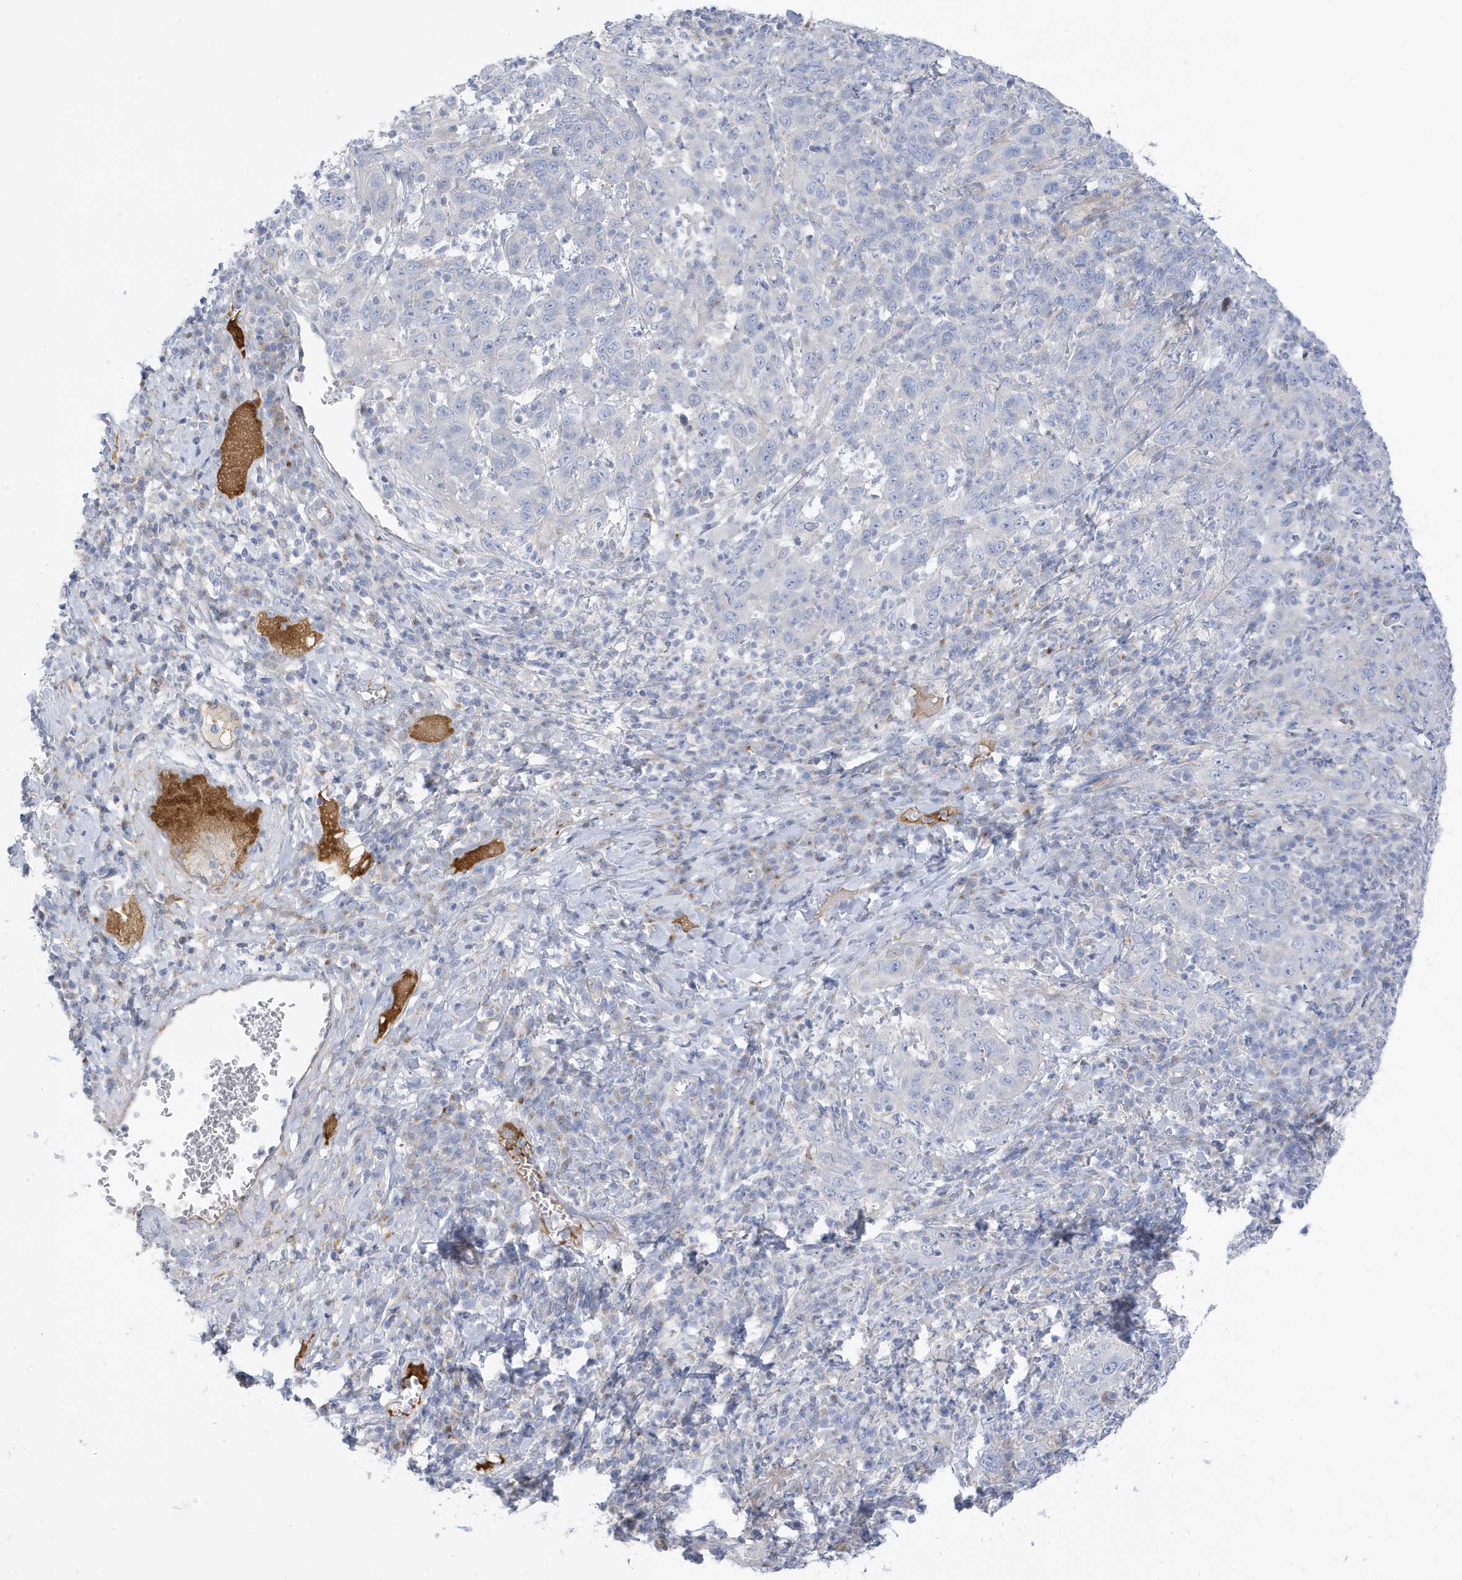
{"staining": {"intensity": "negative", "quantity": "none", "location": "none"}, "tissue": "cervical cancer", "cell_type": "Tumor cells", "image_type": "cancer", "snomed": [{"axis": "morphology", "description": "Squamous cell carcinoma, NOS"}, {"axis": "topography", "description": "Cervix"}], "caption": "Tumor cells show no significant expression in squamous cell carcinoma (cervical).", "gene": "ATP13A5", "patient": {"sex": "female", "age": 46}}